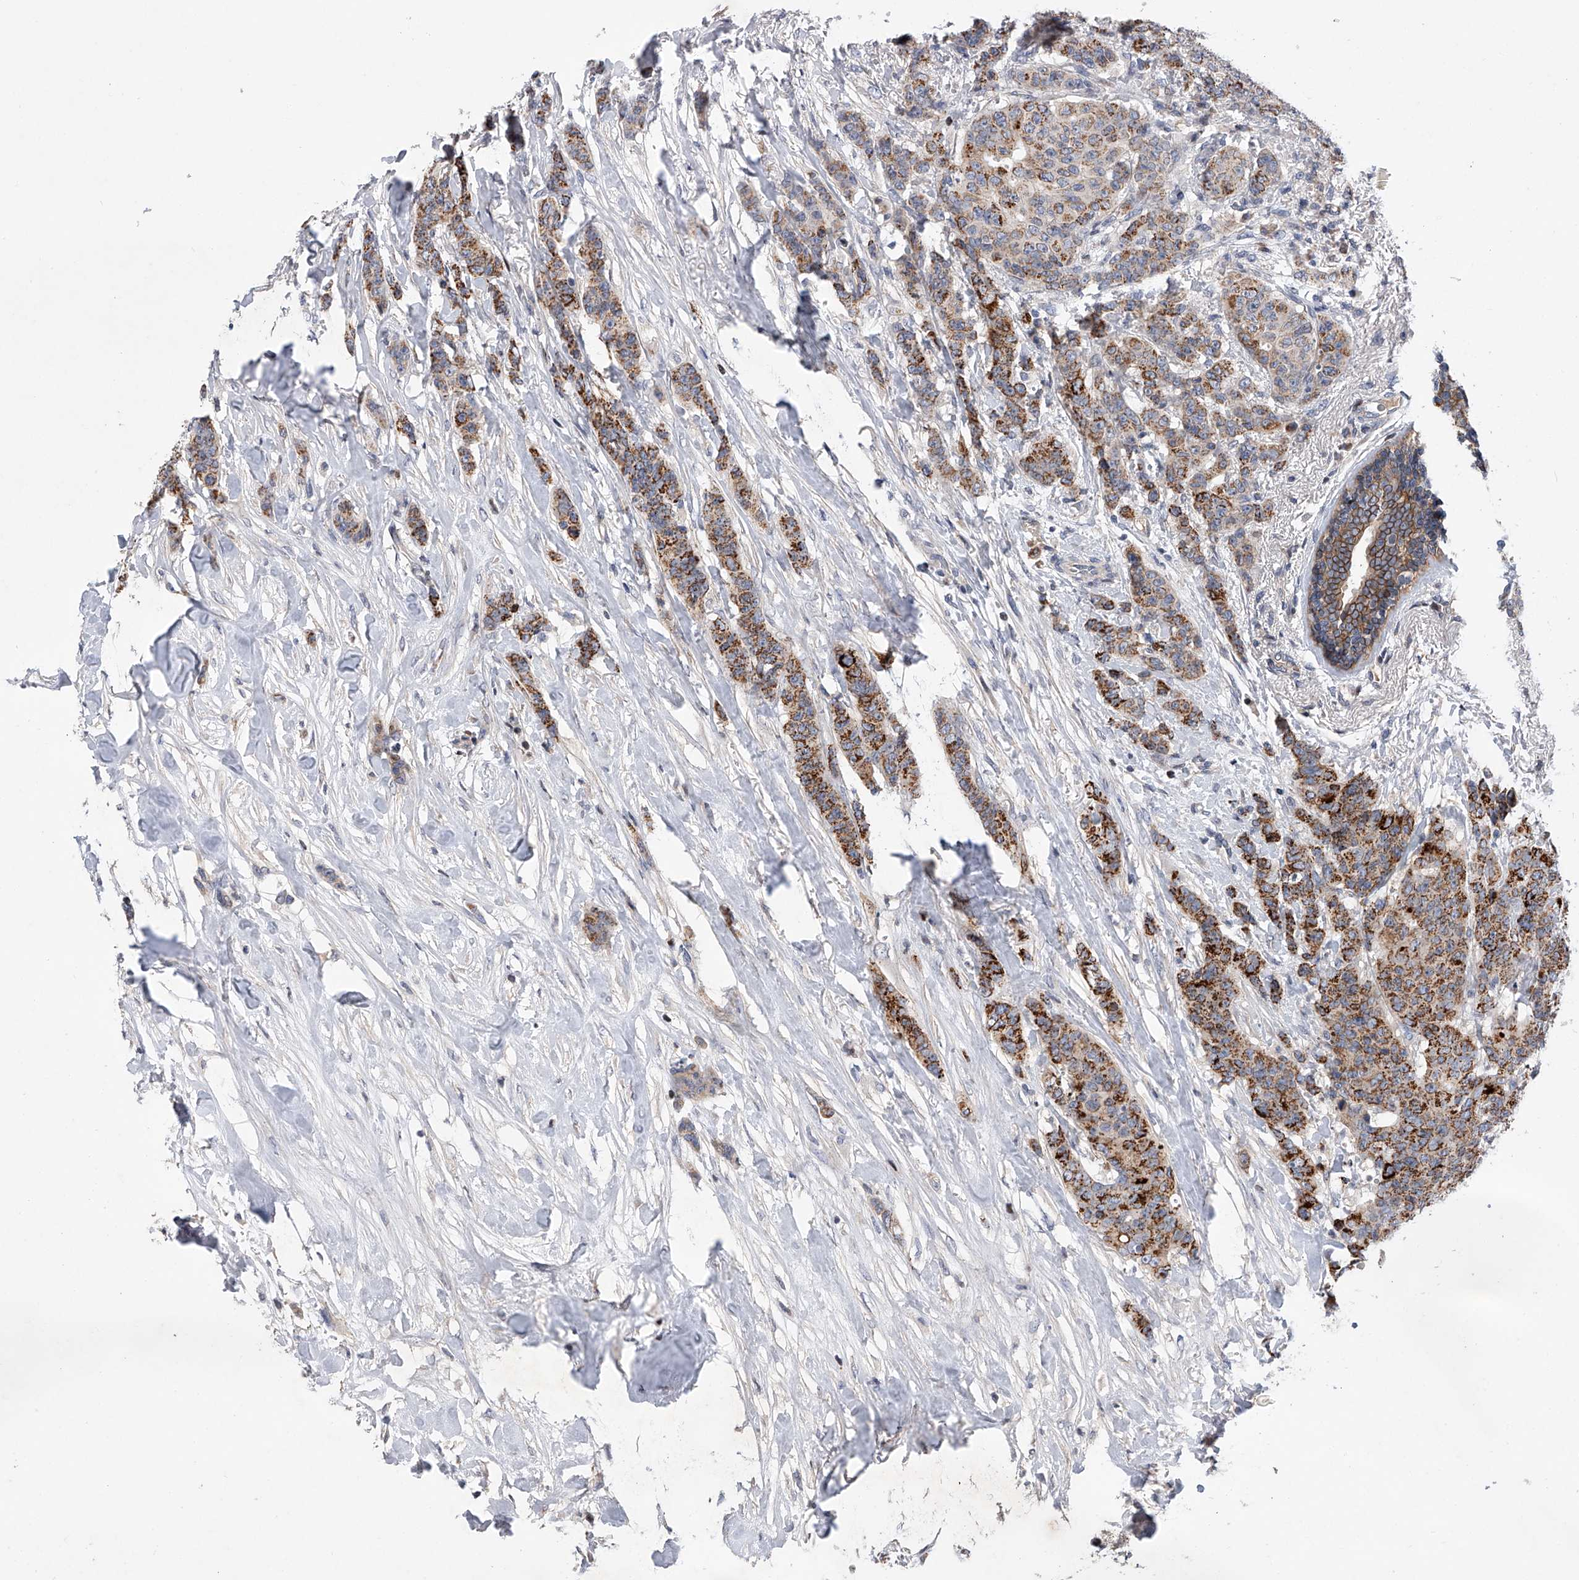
{"staining": {"intensity": "strong", "quantity": "25%-75%", "location": "cytoplasmic/membranous"}, "tissue": "breast cancer", "cell_type": "Tumor cells", "image_type": "cancer", "snomed": [{"axis": "morphology", "description": "Duct carcinoma"}, {"axis": "topography", "description": "Breast"}], "caption": "A histopathology image of human intraductal carcinoma (breast) stained for a protein exhibits strong cytoplasmic/membranous brown staining in tumor cells.", "gene": "CDH12", "patient": {"sex": "female", "age": 40}}